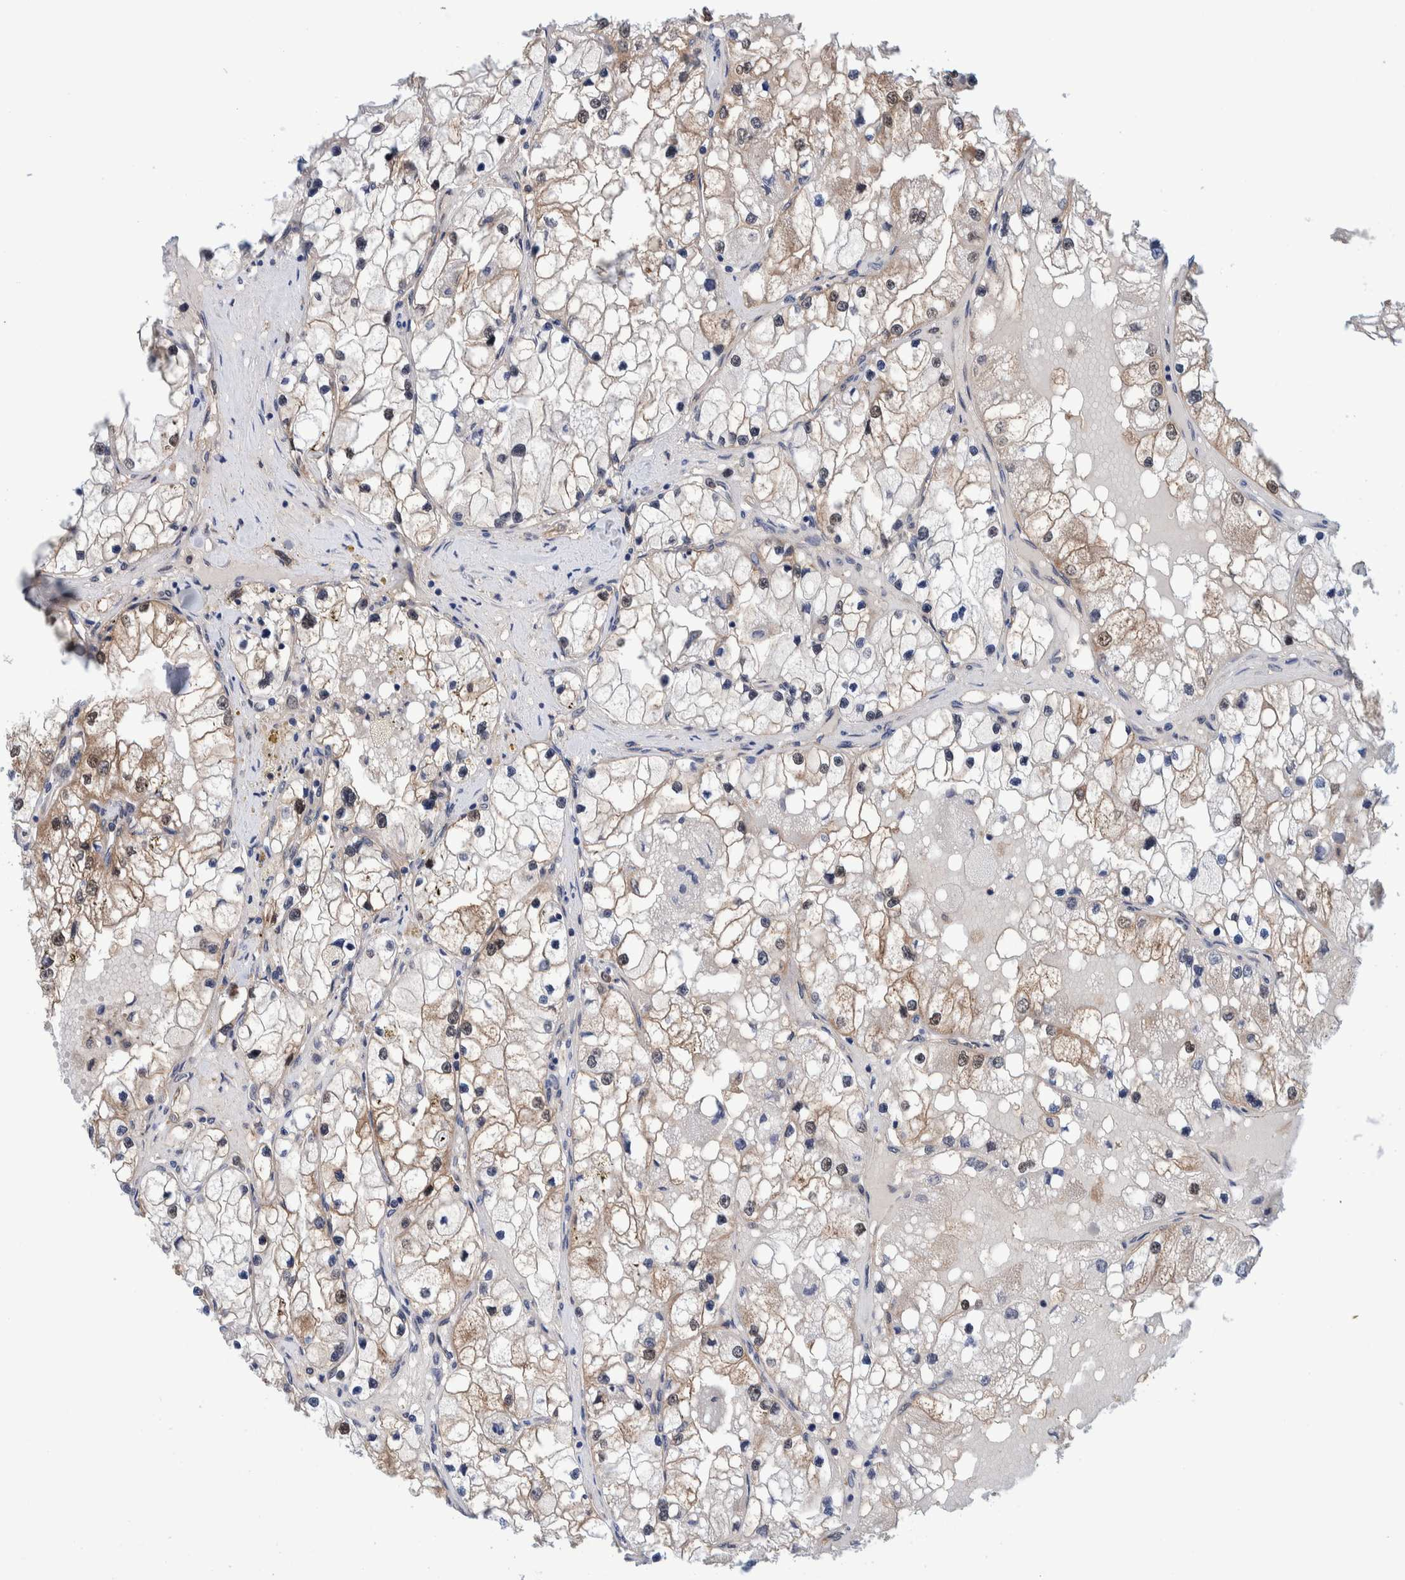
{"staining": {"intensity": "weak", "quantity": "25%-75%", "location": "cytoplasmic/membranous"}, "tissue": "renal cancer", "cell_type": "Tumor cells", "image_type": "cancer", "snomed": [{"axis": "morphology", "description": "Adenocarcinoma, NOS"}, {"axis": "topography", "description": "Kidney"}], "caption": "Weak cytoplasmic/membranous expression is appreciated in about 25%-75% of tumor cells in renal adenocarcinoma. Nuclei are stained in blue.", "gene": "PFAS", "patient": {"sex": "male", "age": 68}}